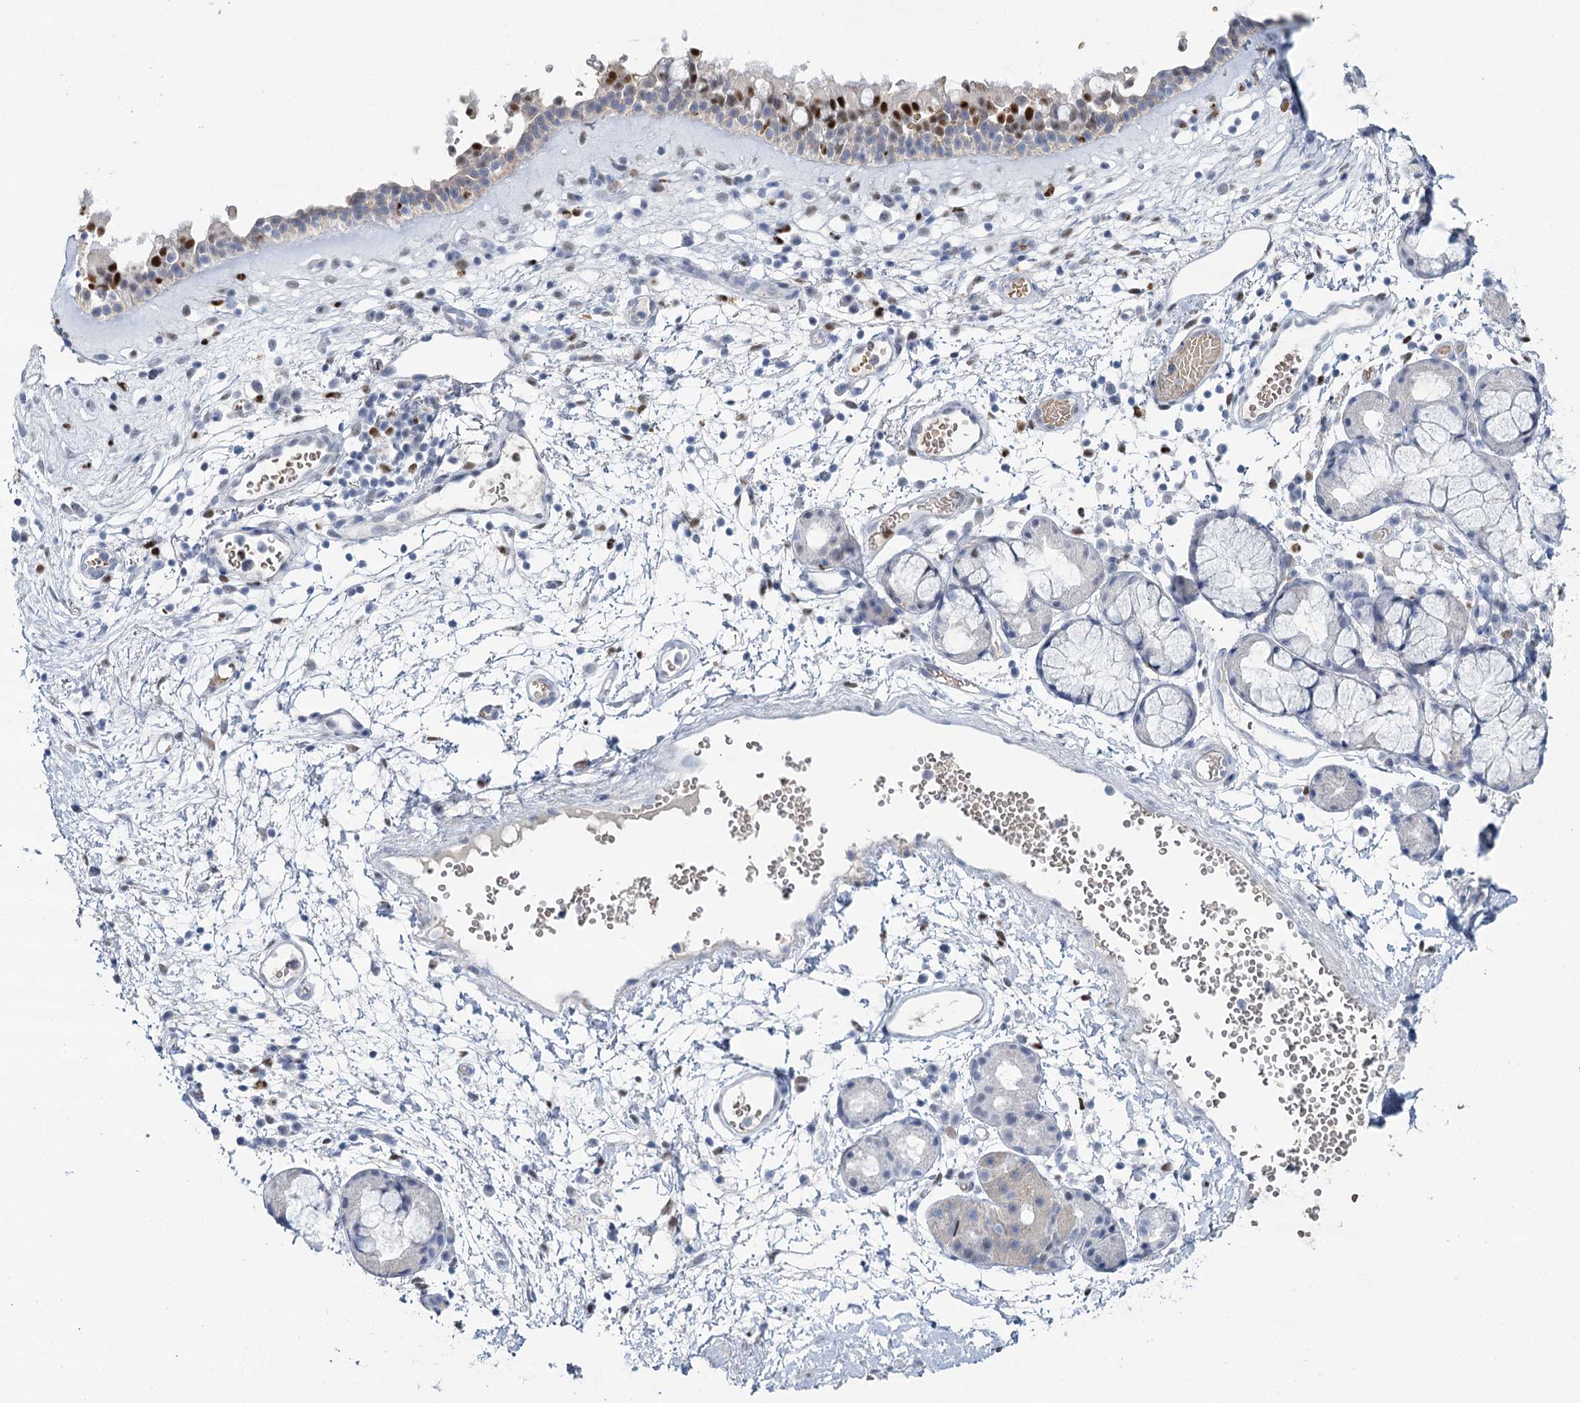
{"staining": {"intensity": "strong", "quantity": "<25%", "location": "nuclear"}, "tissue": "nasopharynx", "cell_type": "Respiratory epithelial cells", "image_type": "normal", "snomed": [{"axis": "morphology", "description": "Normal tissue, NOS"}, {"axis": "morphology", "description": "Inflammation, NOS"}, {"axis": "topography", "description": "Nasopharynx"}], "caption": "The image reveals staining of unremarkable nasopharynx, revealing strong nuclear protein expression (brown color) within respiratory epithelial cells.", "gene": "IGSF3", "patient": {"sex": "male", "age": 70}}